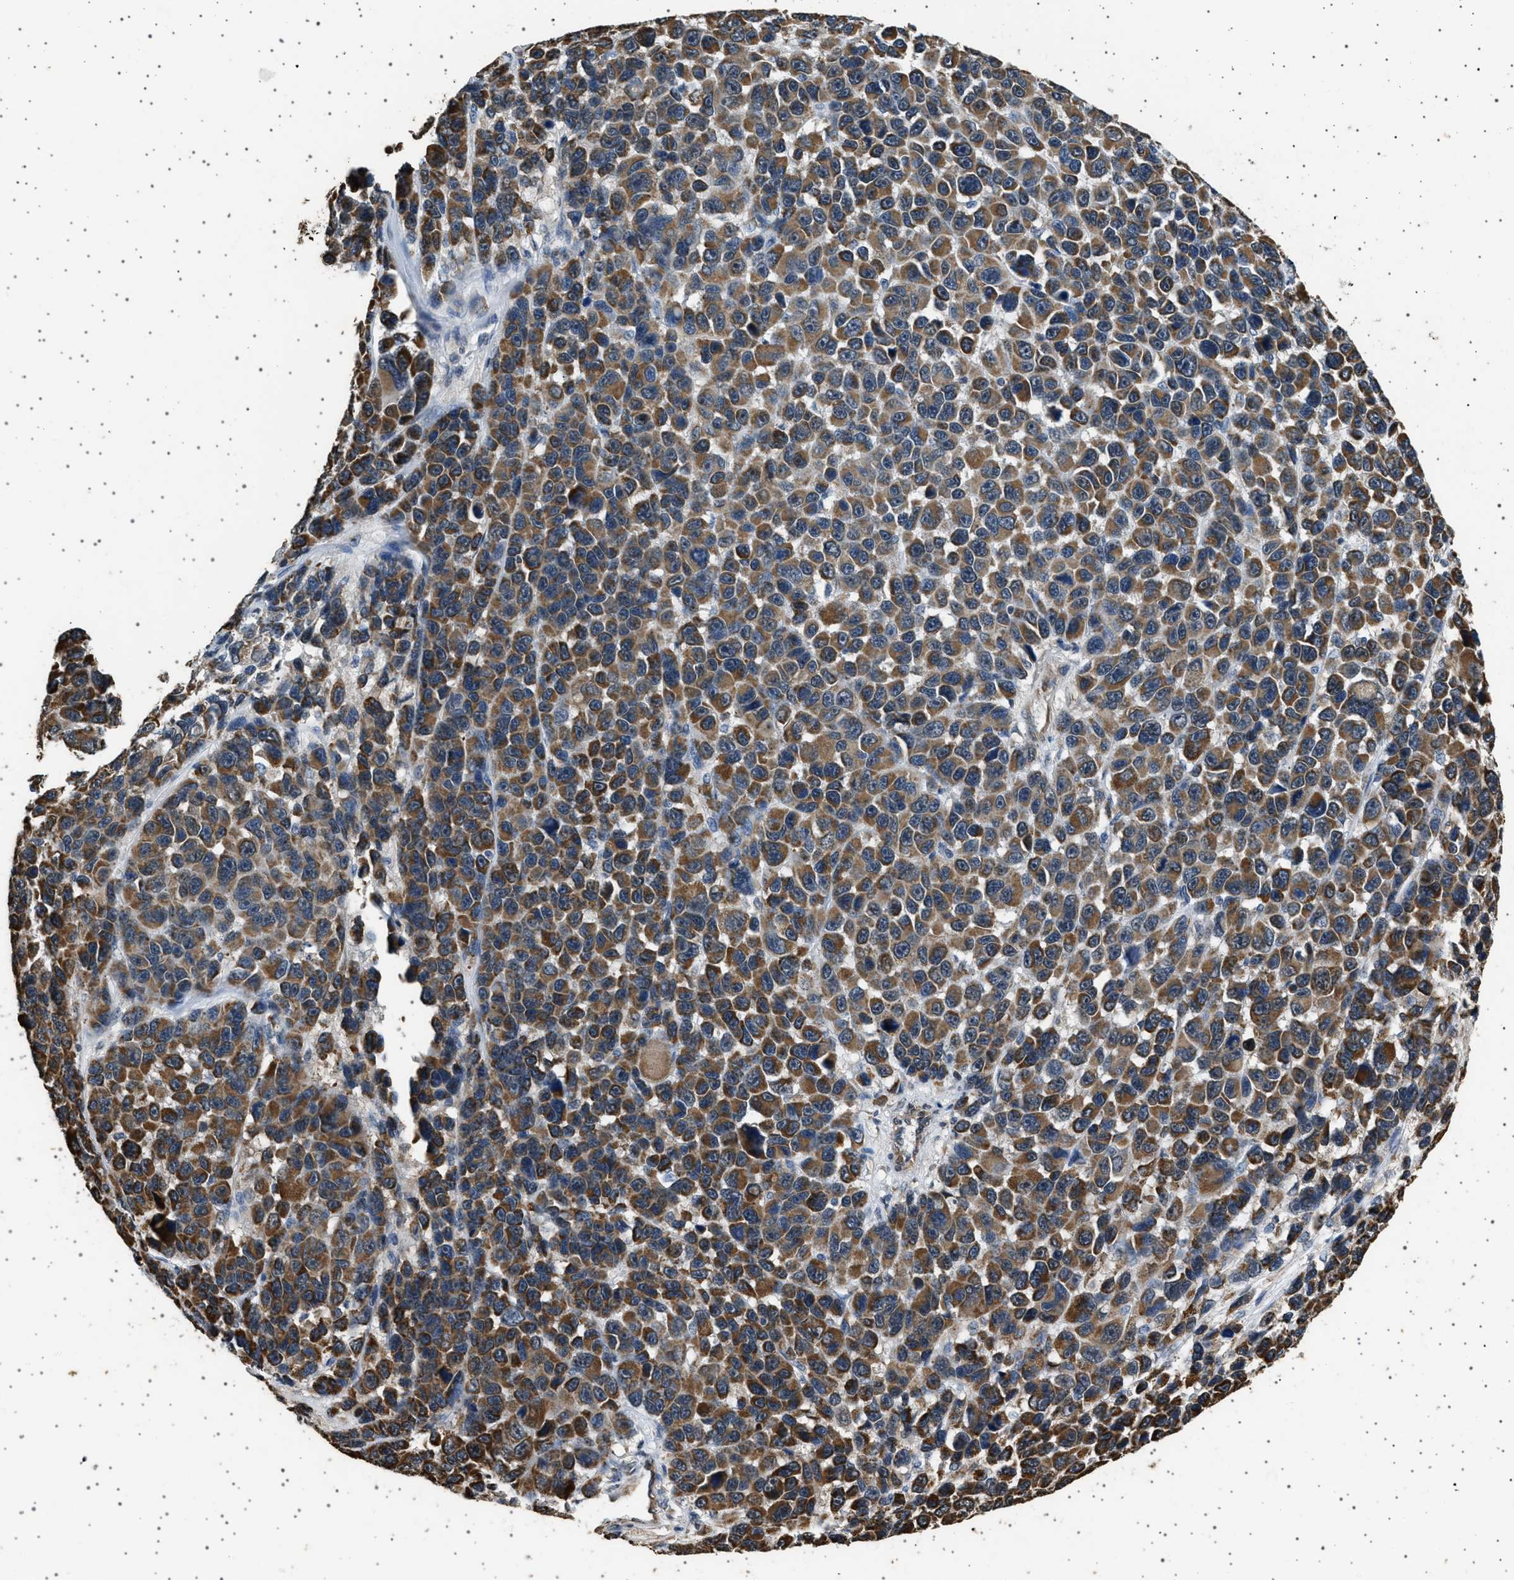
{"staining": {"intensity": "moderate", "quantity": ">75%", "location": "cytoplasmic/membranous"}, "tissue": "melanoma", "cell_type": "Tumor cells", "image_type": "cancer", "snomed": [{"axis": "morphology", "description": "Malignant melanoma, NOS"}, {"axis": "topography", "description": "Skin"}], "caption": "IHC image of human malignant melanoma stained for a protein (brown), which exhibits medium levels of moderate cytoplasmic/membranous positivity in approximately >75% of tumor cells.", "gene": "KCNA4", "patient": {"sex": "male", "age": 53}}